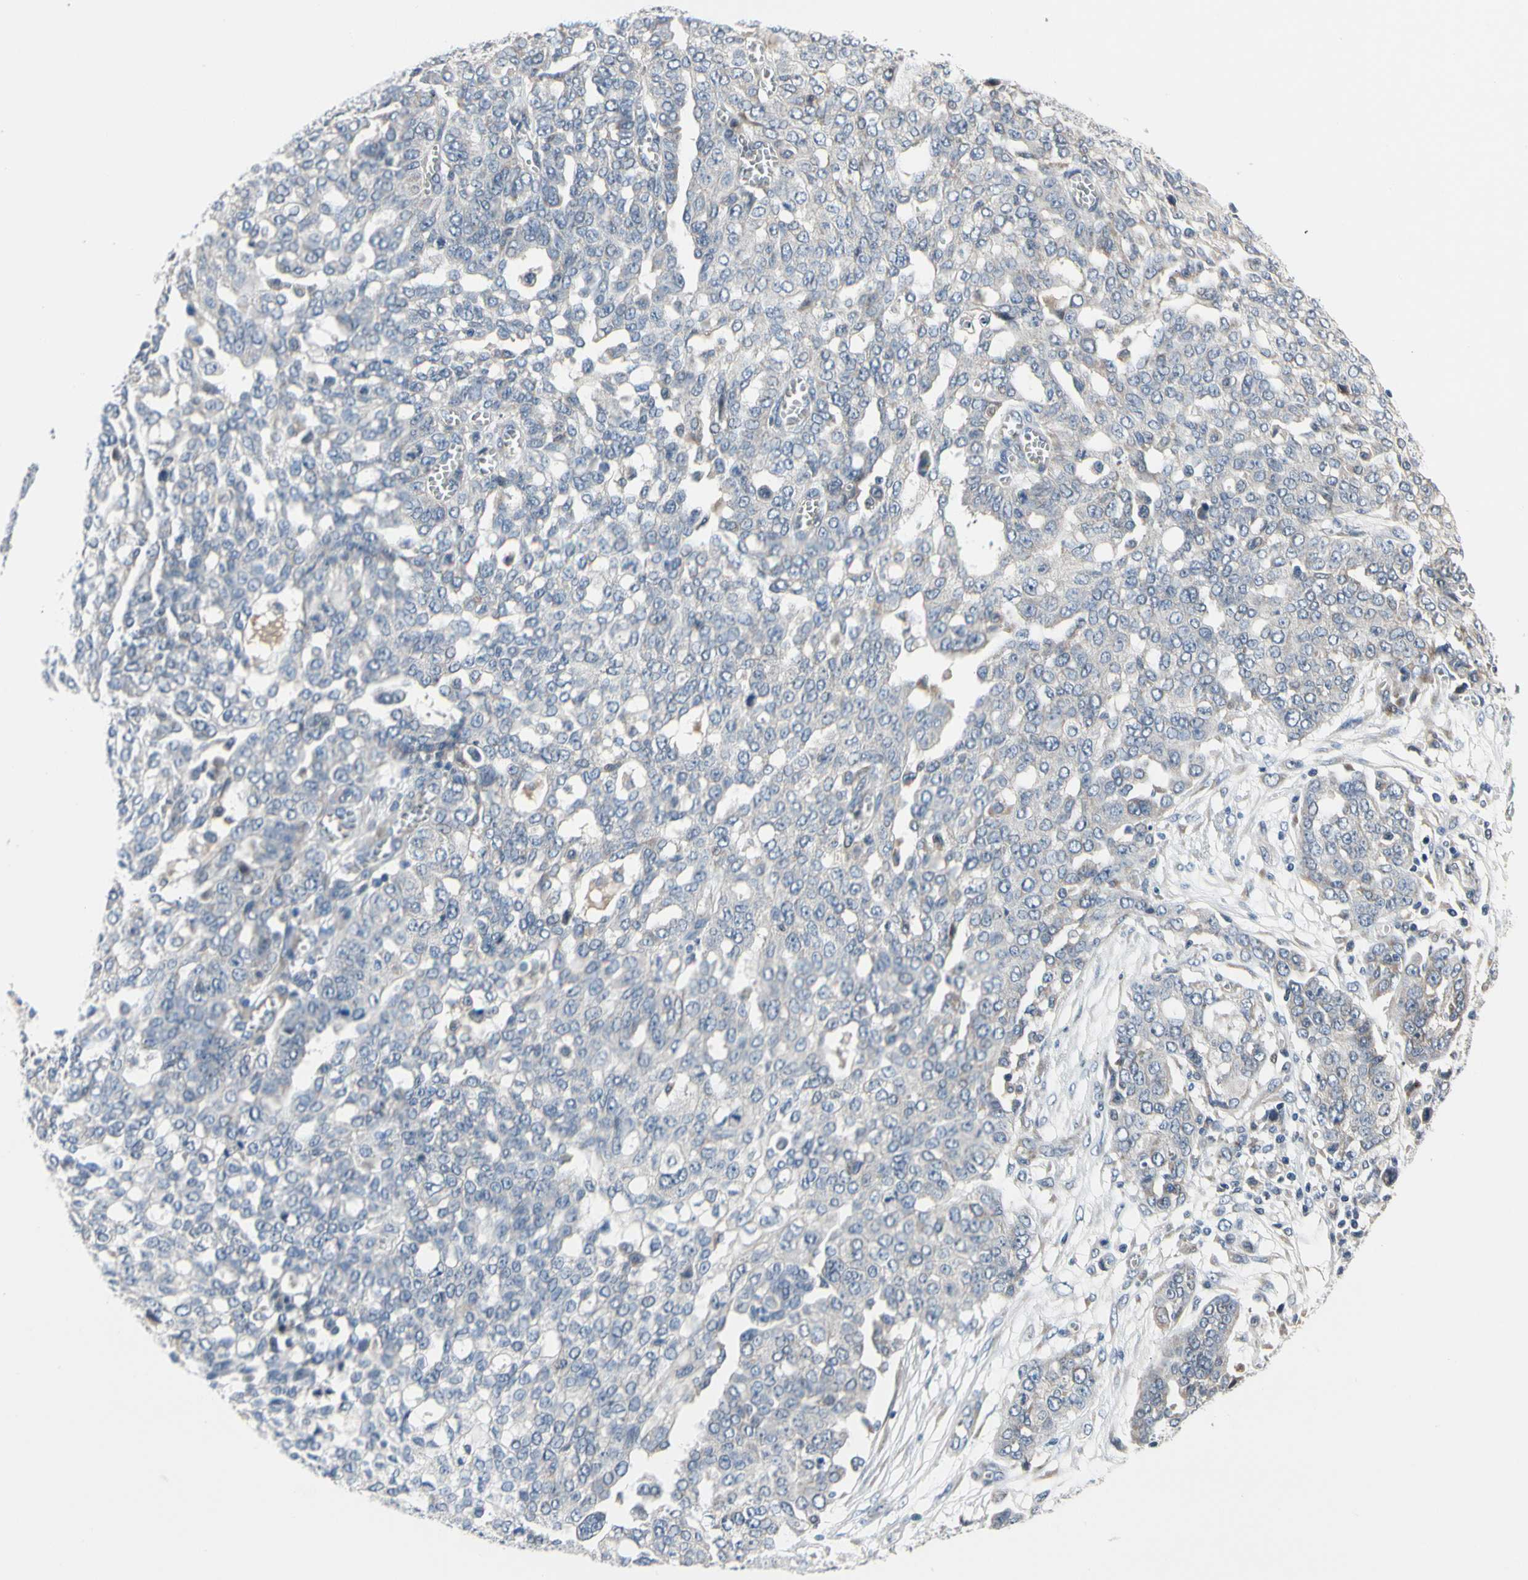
{"staining": {"intensity": "negative", "quantity": "none", "location": "none"}, "tissue": "ovarian cancer", "cell_type": "Tumor cells", "image_type": "cancer", "snomed": [{"axis": "morphology", "description": "Cystadenocarcinoma, serous, NOS"}, {"axis": "topography", "description": "Soft tissue"}, {"axis": "topography", "description": "Ovary"}], "caption": "Micrograph shows no significant protein expression in tumor cells of ovarian cancer.", "gene": "NFASC", "patient": {"sex": "female", "age": 57}}